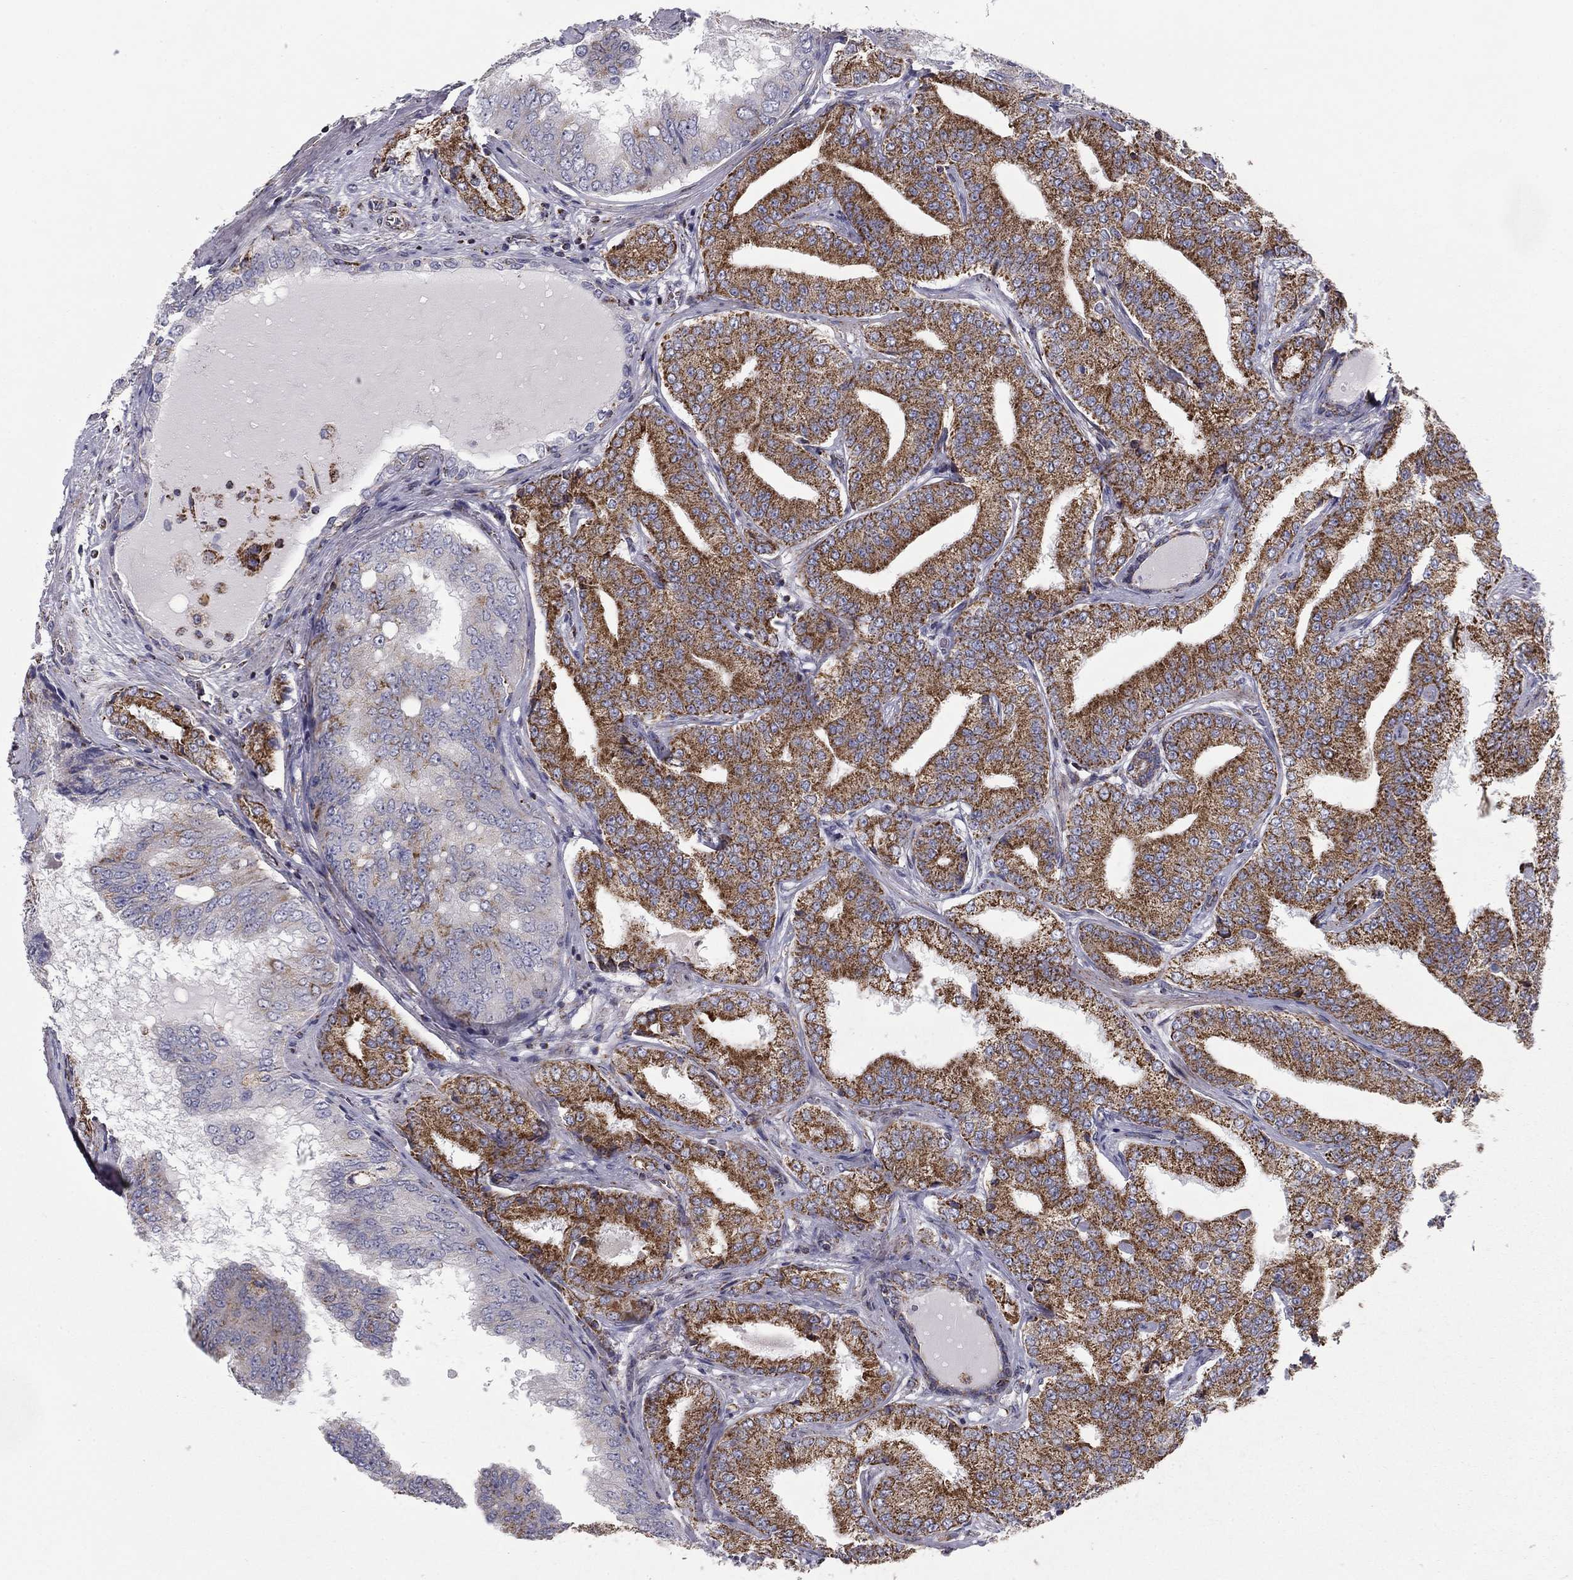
{"staining": {"intensity": "strong", "quantity": ">75%", "location": "cytoplasmic/membranous"}, "tissue": "prostate cancer", "cell_type": "Tumor cells", "image_type": "cancer", "snomed": [{"axis": "morphology", "description": "Adenocarcinoma, NOS"}, {"axis": "topography", "description": "Prostate"}], "caption": "Strong cytoplasmic/membranous positivity for a protein is seen in approximately >75% of tumor cells of adenocarcinoma (prostate) using IHC.", "gene": "NDUFV1", "patient": {"sex": "male", "age": 65}}